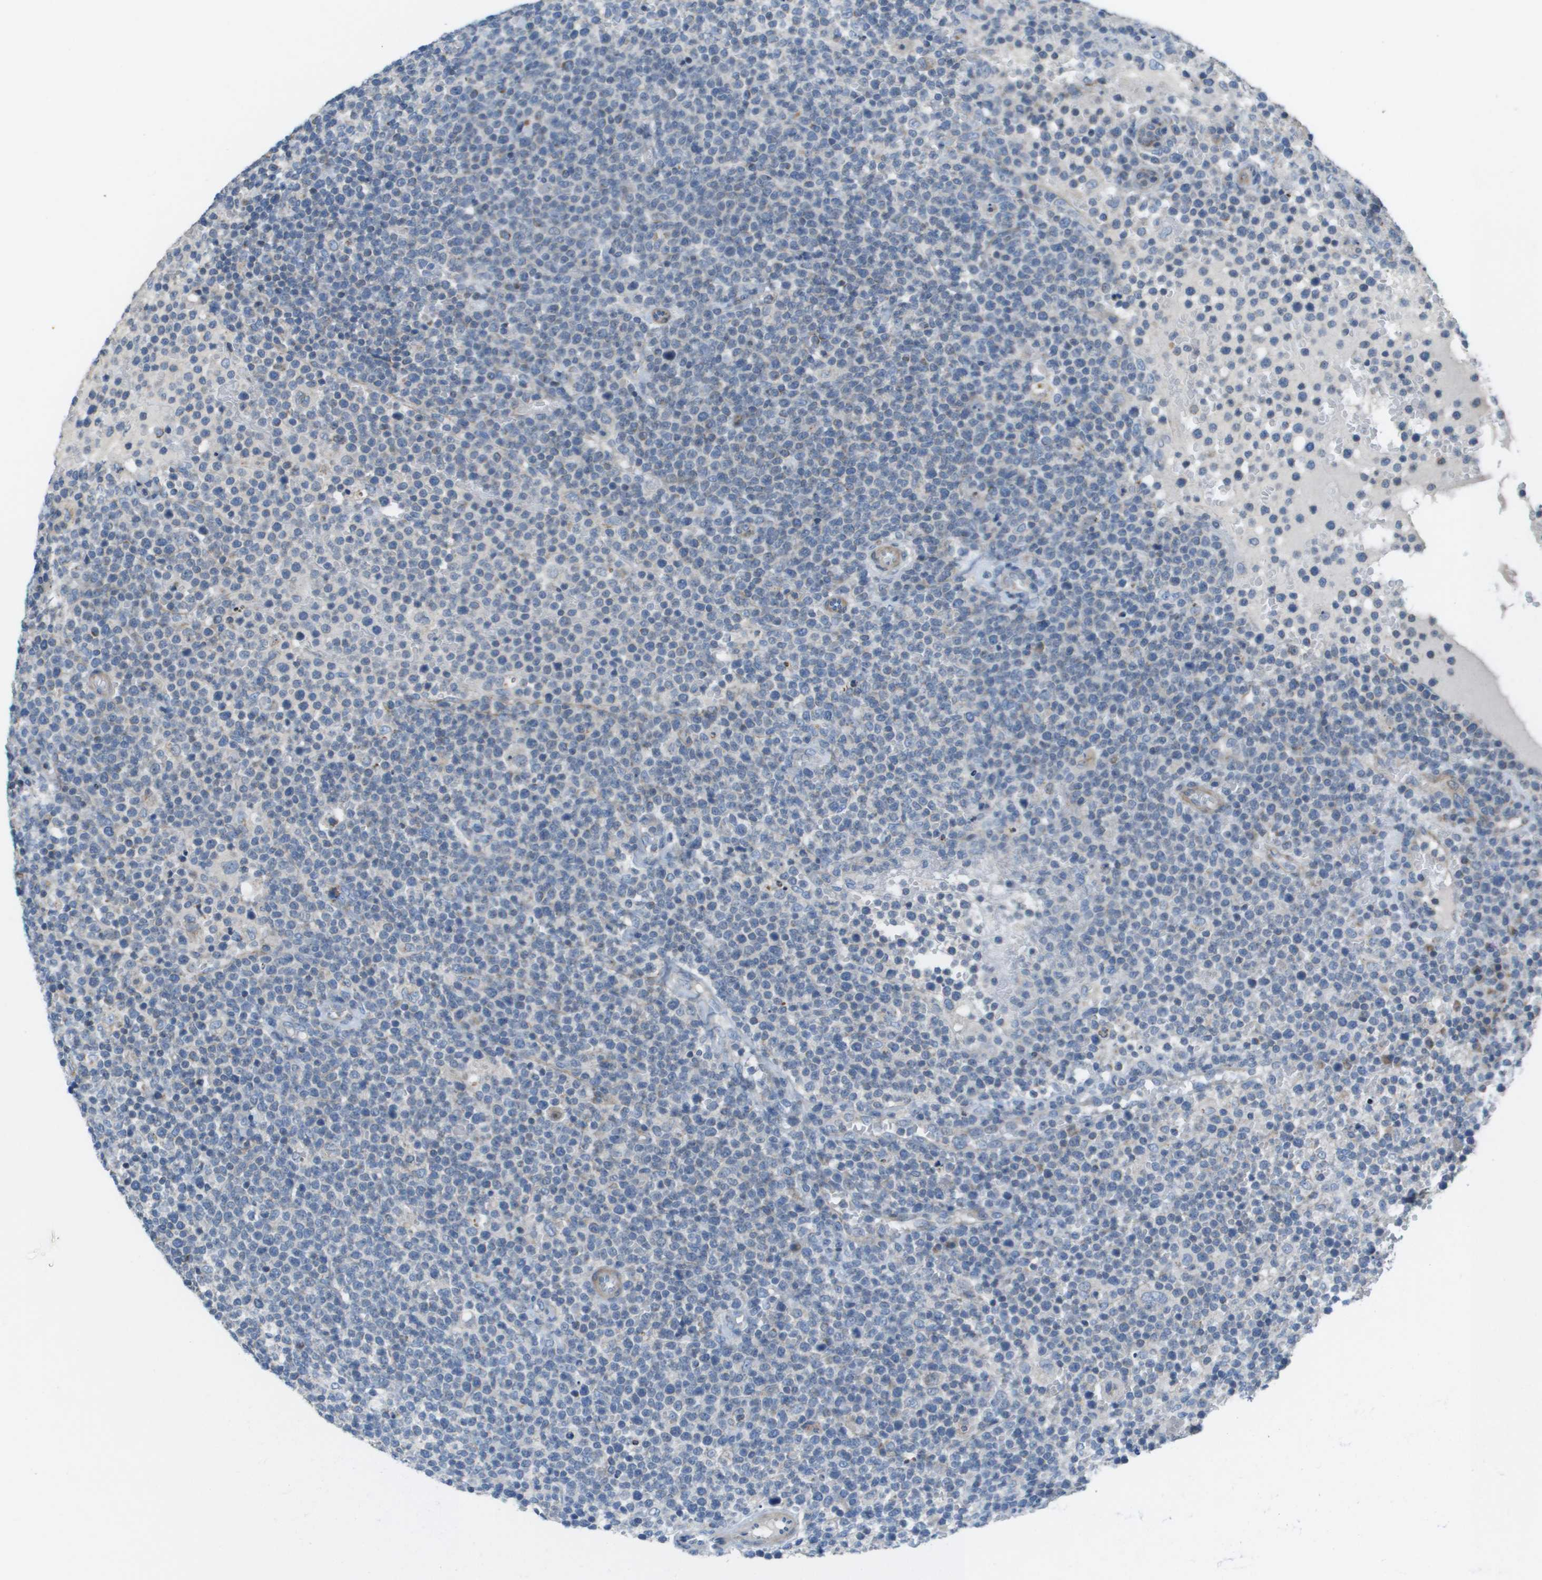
{"staining": {"intensity": "negative", "quantity": "none", "location": "none"}, "tissue": "lymphoma", "cell_type": "Tumor cells", "image_type": "cancer", "snomed": [{"axis": "morphology", "description": "Malignant lymphoma, non-Hodgkin's type, High grade"}, {"axis": "topography", "description": "Lymph node"}], "caption": "Tumor cells are negative for protein expression in human lymphoma.", "gene": "GALNT6", "patient": {"sex": "male", "age": 61}}